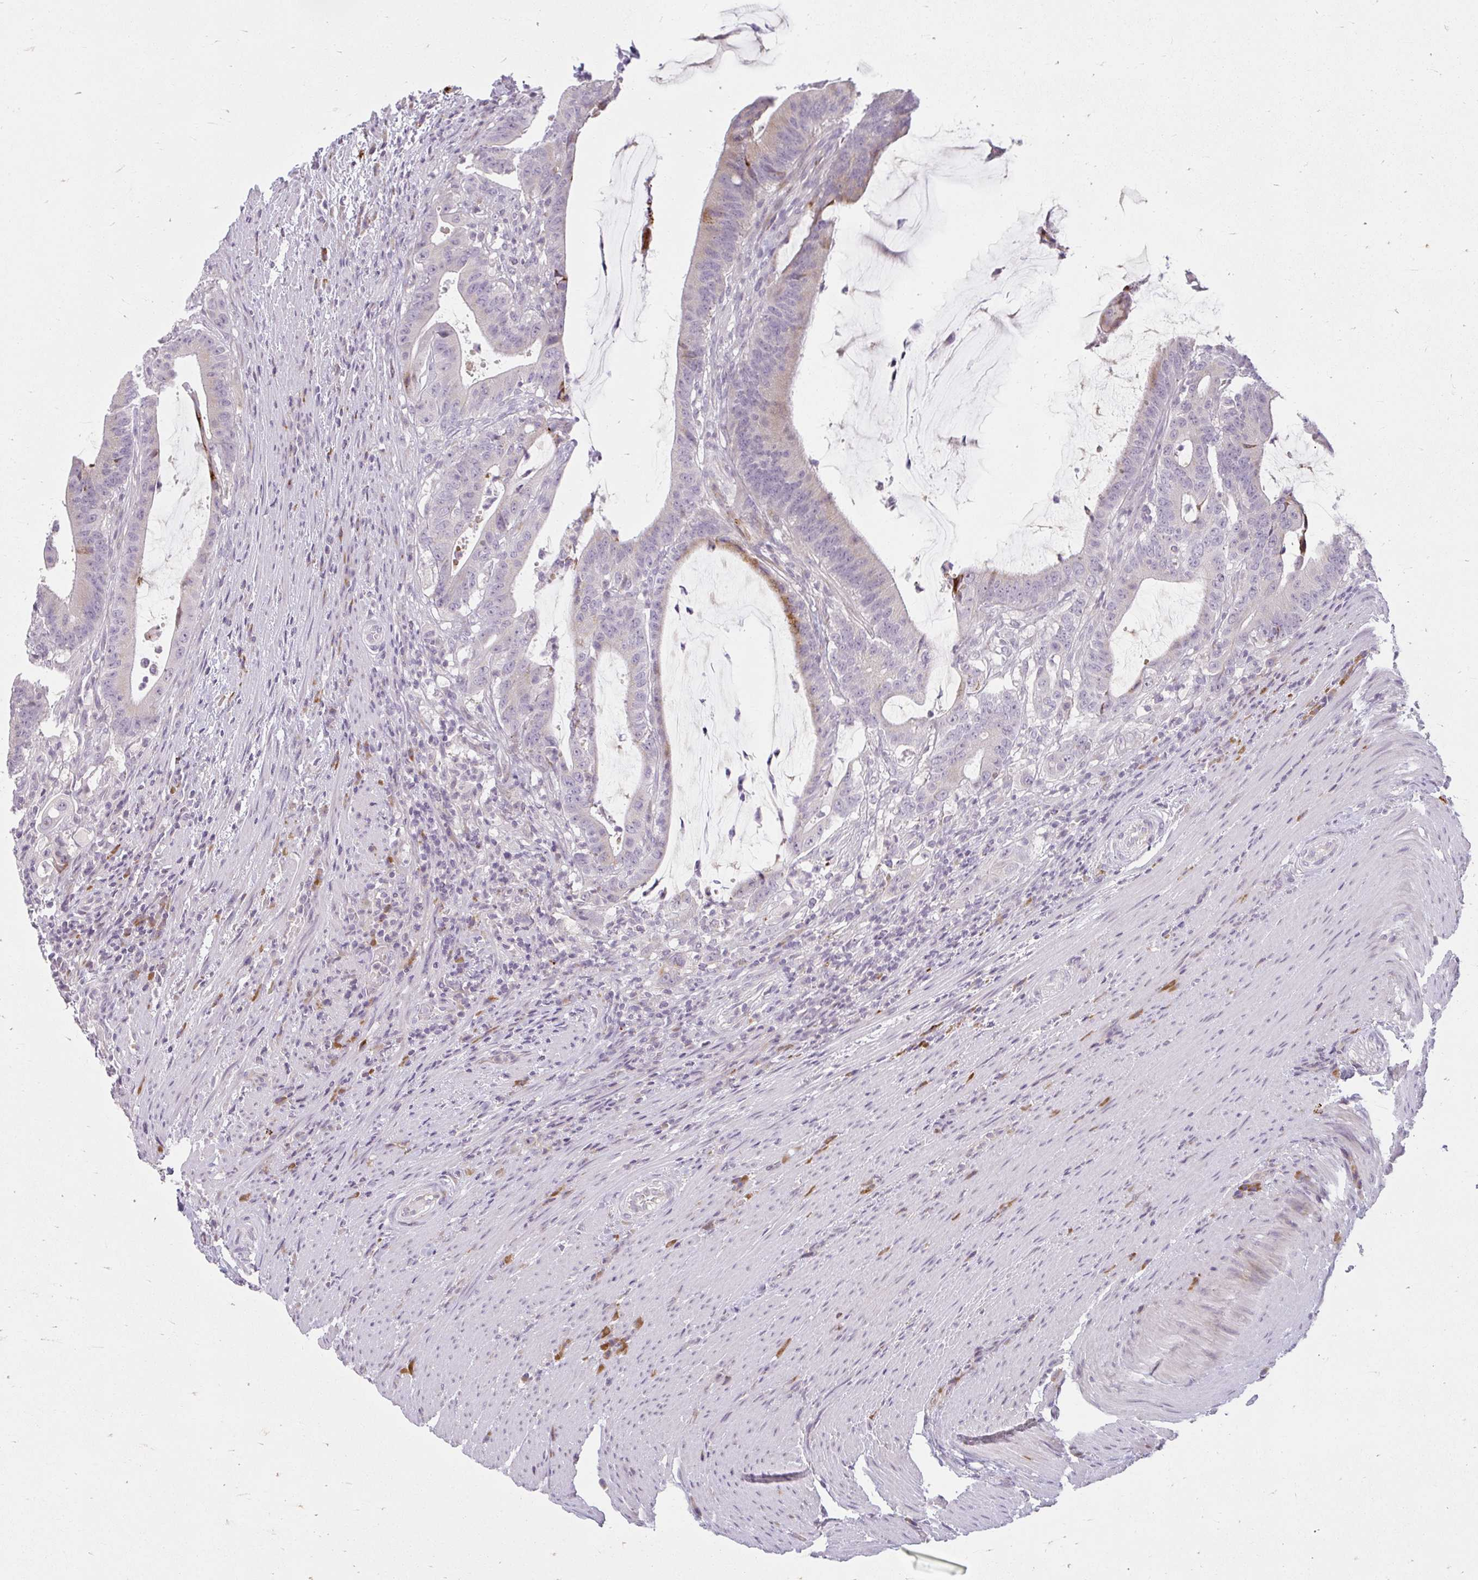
{"staining": {"intensity": "moderate", "quantity": "<25%", "location": "cytoplasmic/membranous"}, "tissue": "colorectal cancer", "cell_type": "Tumor cells", "image_type": "cancer", "snomed": [{"axis": "morphology", "description": "Adenocarcinoma, NOS"}, {"axis": "topography", "description": "Colon"}], "caption": "Brown immunohistochemical staining in human colorectal cancer shows moderate cytoplasmic/membranous positivity in about <25% of tumor cells.", "gene": "ZFYVE26", "patient": {"sex": "female", "age": 43}}